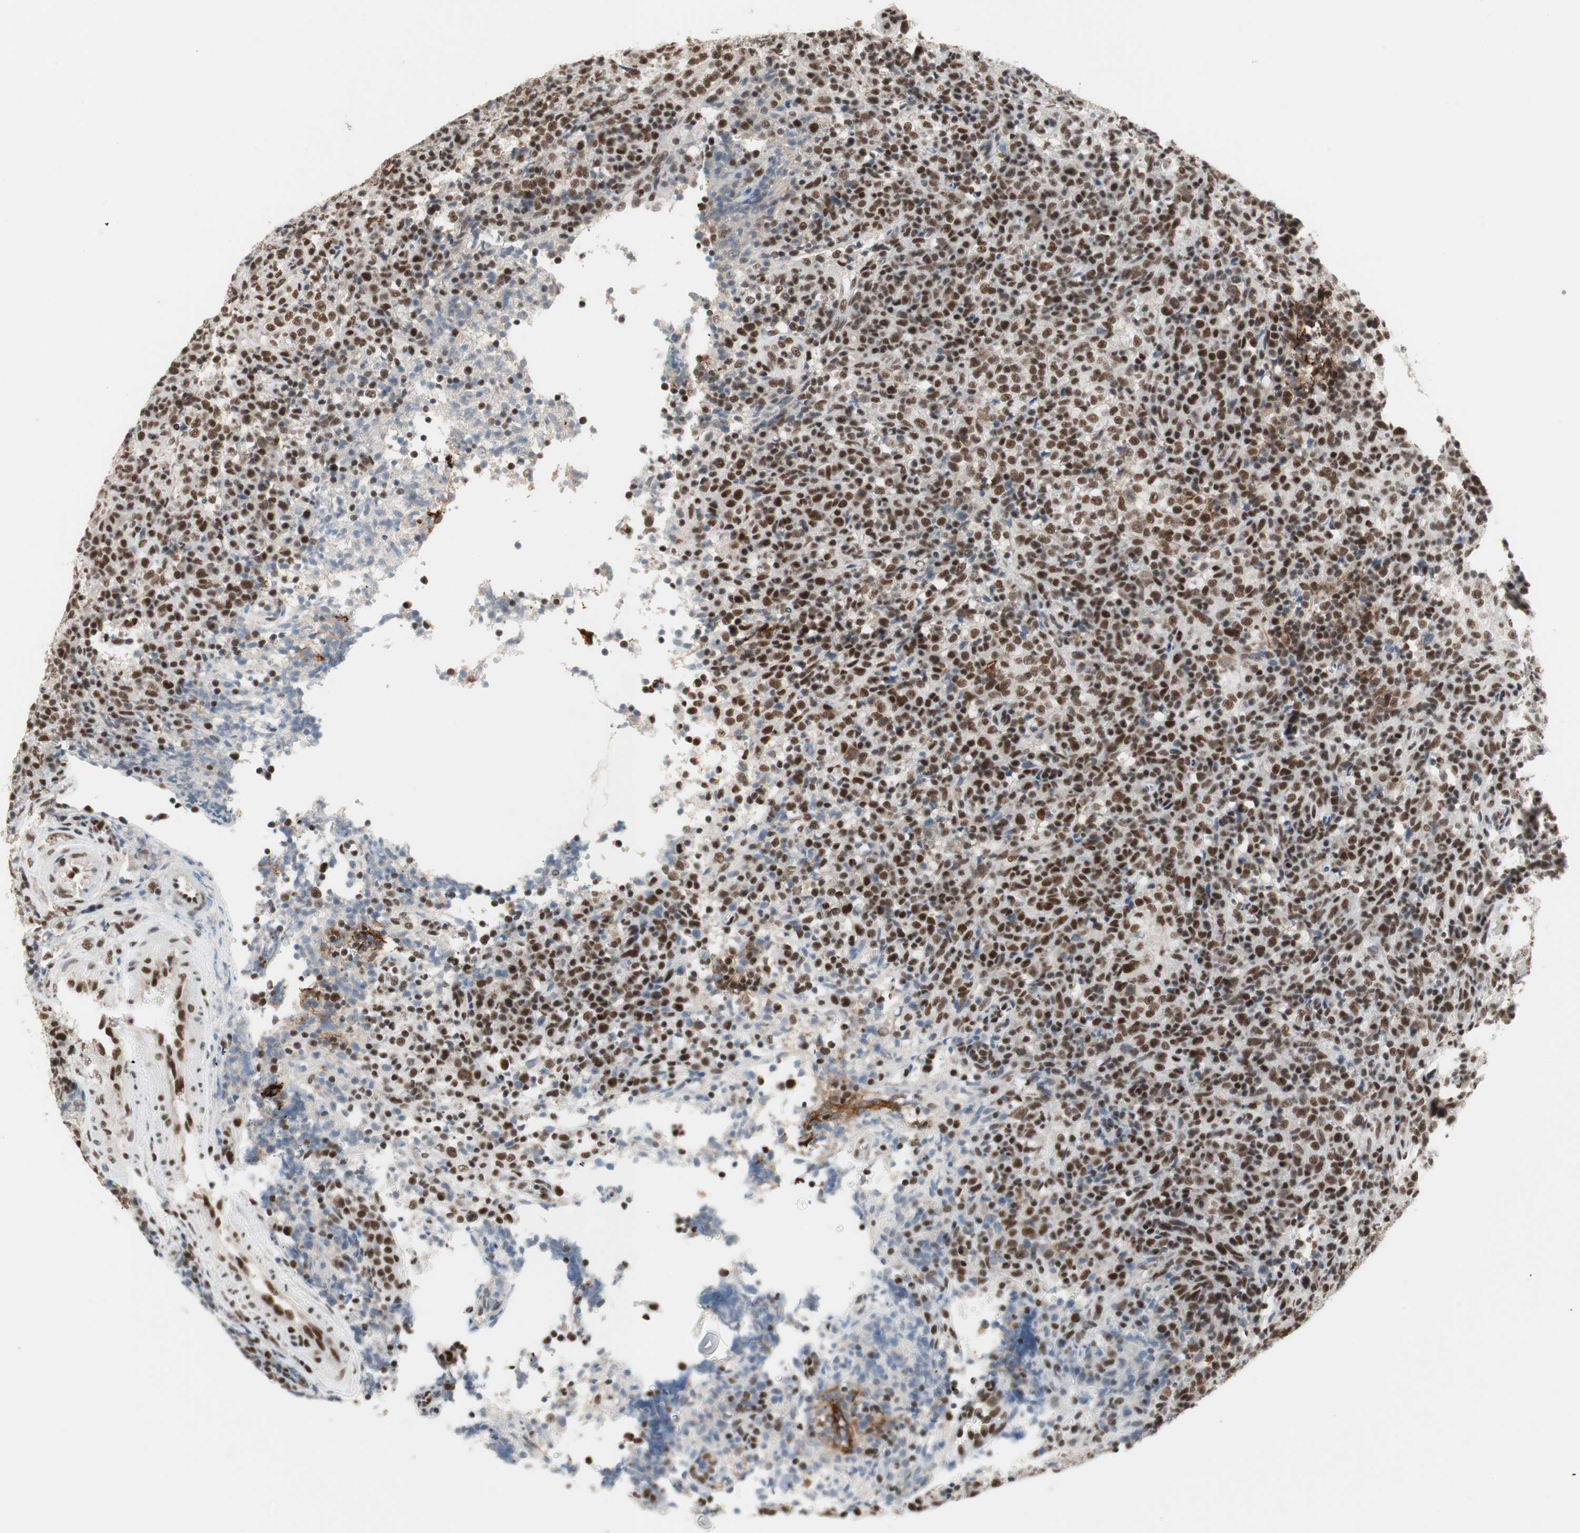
{"staining": {"intensity": "strong", "quantity": ">75%", "location": "nuclear"}, "tissue": "lymphoma", "cell_type": "Tumor cells", "image_type": "cancer", "snomed": [{"axis": "morphology", "description": "Malignant lymphoma, non-Hodgkin's type, High grade"}, {"axis": "topography", "description": "Lymph node"}], "caption": "Immunohistochemistry (IHC) of human malignant lymphoma, non-Hodgkin's type (high-grade) exhibits high levels of strong nuclear expression in approximately >75% of tumor cells.", "gene": "RTF1", "patient": {"sex": "female", "age": 76}}